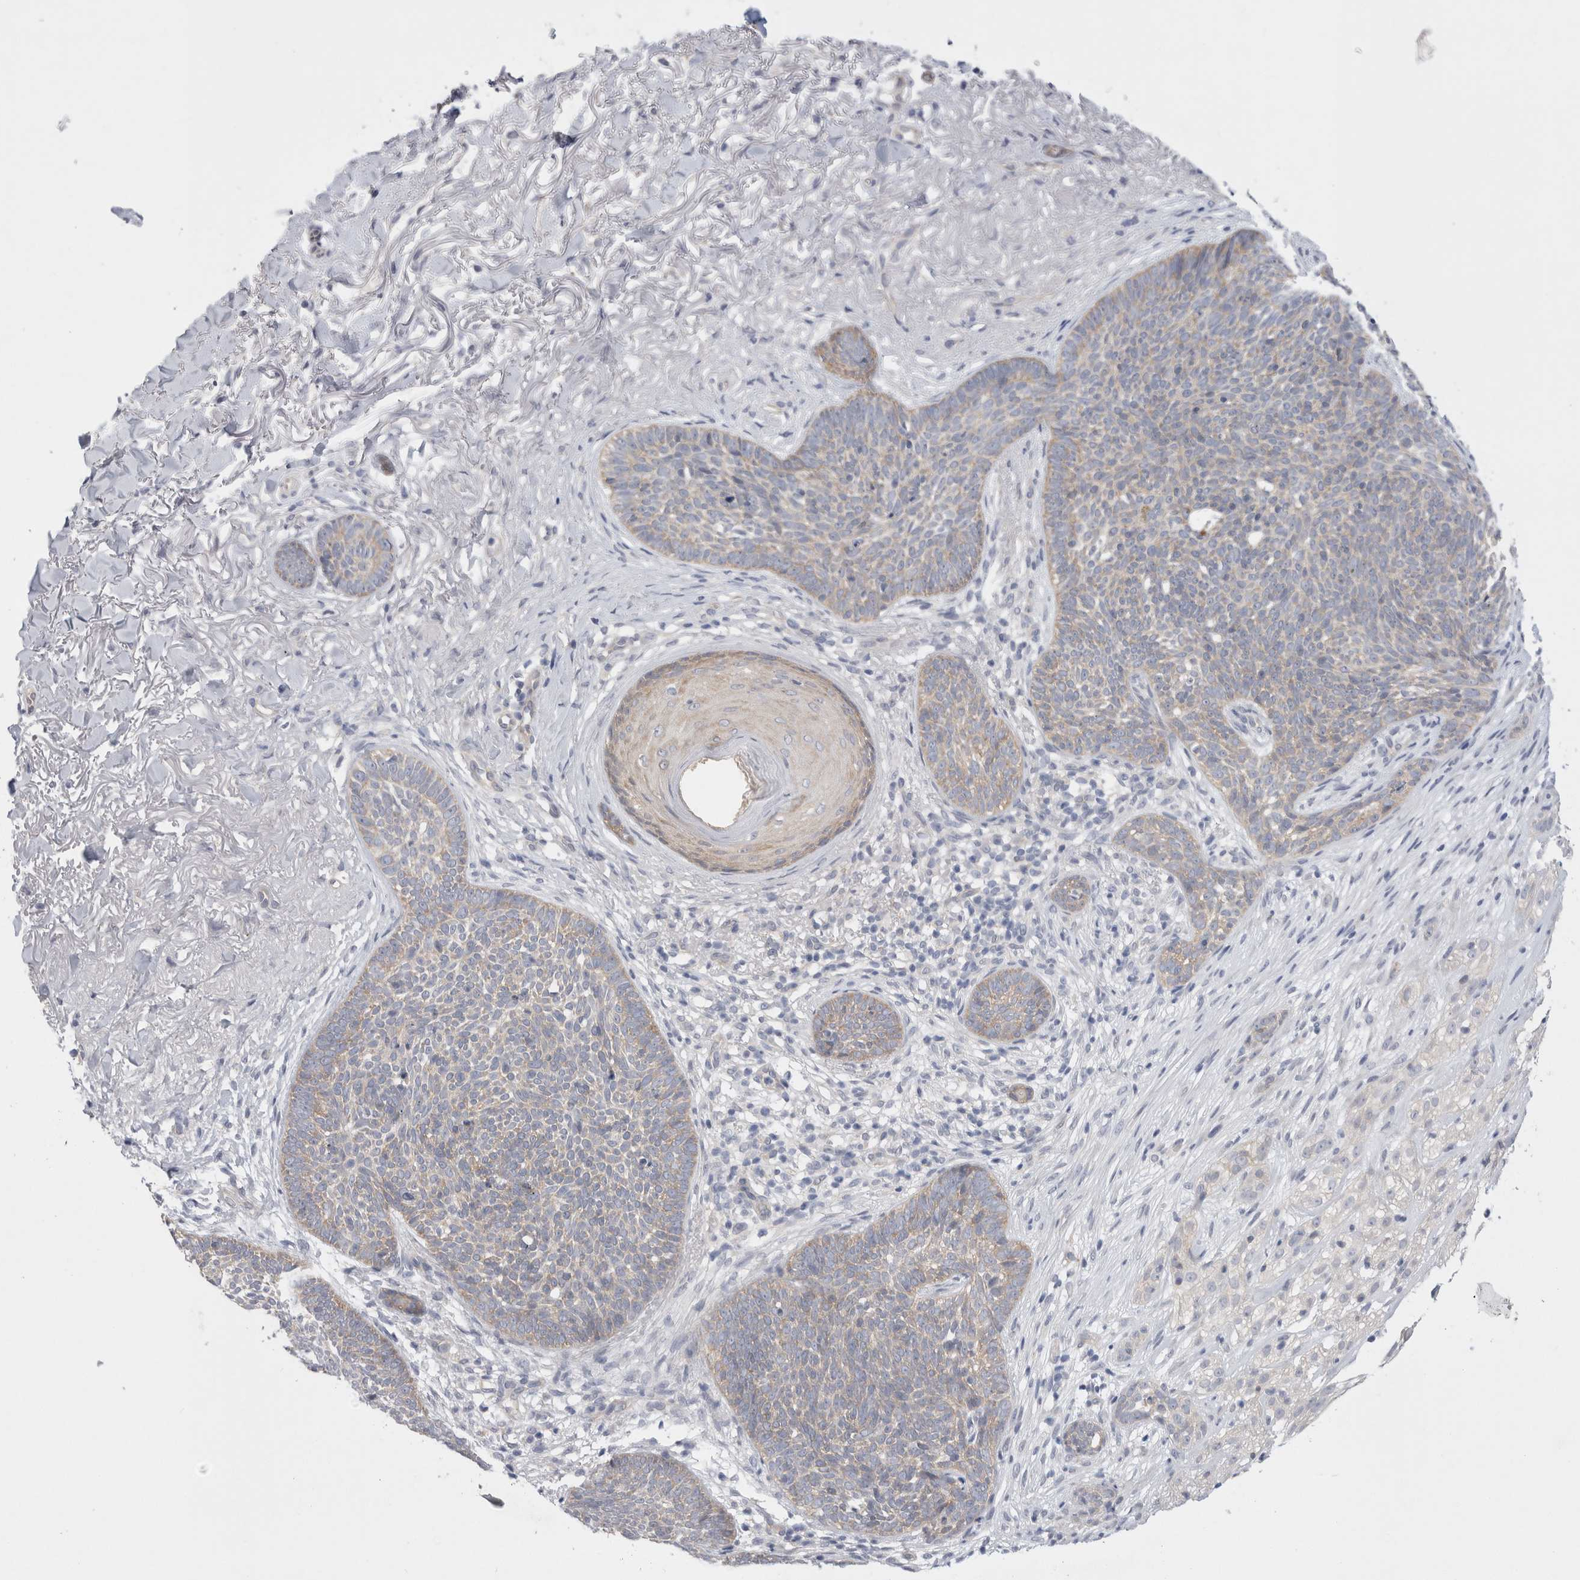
{"staining": {"intensity": "weak", "quantity": "<25%", "location": "cytoplasmic/membranous"}, "tissue": "skin cancer", "cell_type": "Tumor cells", "image_type": "cancer", "snomed": [{"axis": "morphology", "description": "Basal cell carcinoma"}, {"axis": "topography", "description": "Skin"}], "caption": "IHC image of neoplastic tissue: skin cancer (basal cell carcinoma) stained with DAB reveals no significant protein positivity in tumor cells.", "gene": "WIPF2", "patient": {"sex": "female", "age": 70}}